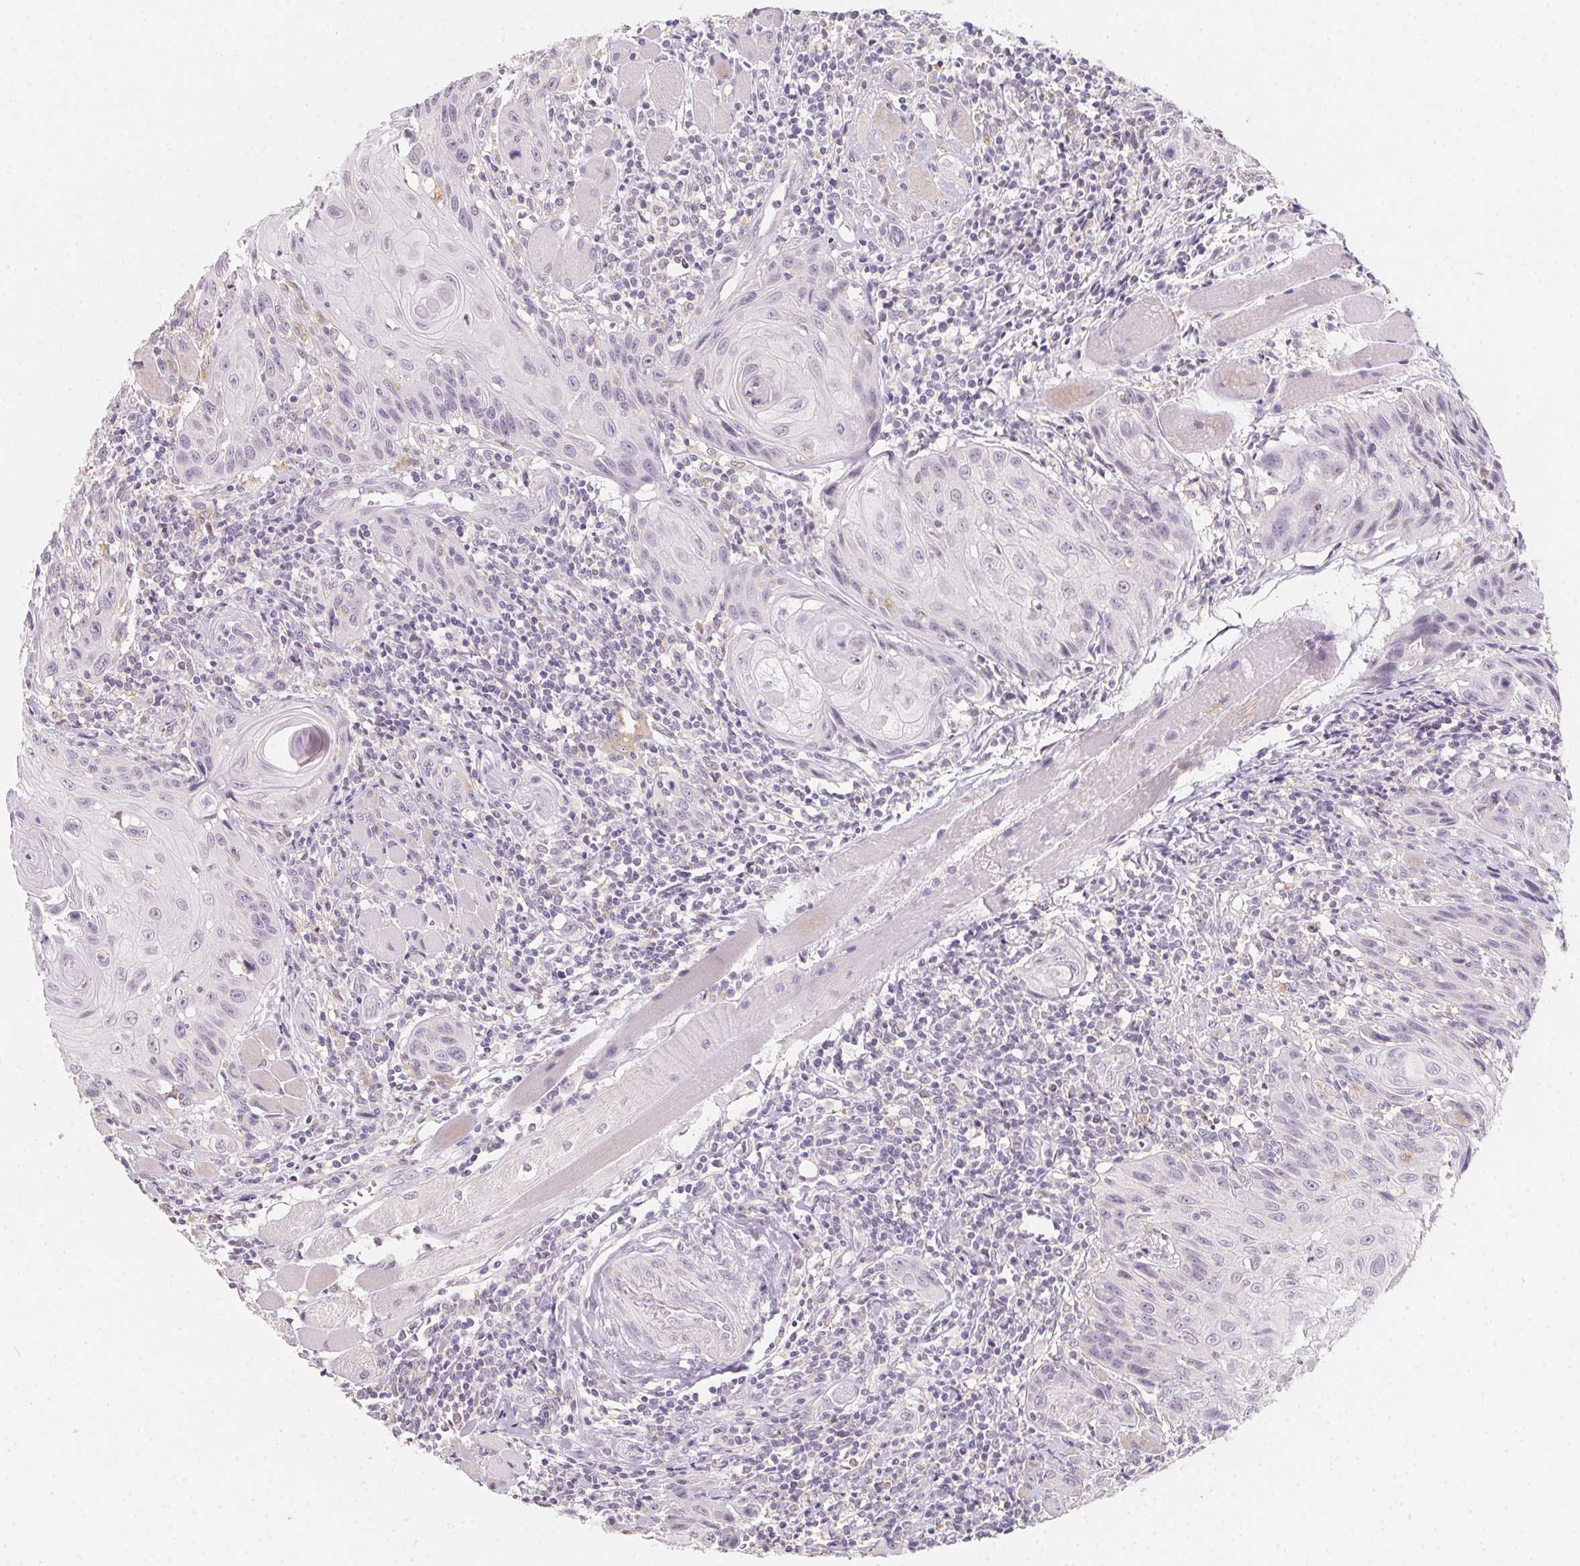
{"staining": {"intensity": "negative", "quantity": "none", "location": "none"}, "tissue": "head and neck cancer", "cell_type": "Tumor cells", "image_type": "cancer", "snomed": [{"axis": "morphology", "description": "Squamous cell carcinoma, NOS"}, {"axis": "topography", "description": "Oral tissue"}, {"axis": "topography", "description": "Head-Neck"}], "caption": "A high-resolution photomicrograph shows IHC staining of head and neck cancer (squamous cell carcinoma), which reveals no significant staining in tumor cells. The staining is performed using DAB brown chromogen with nuclei counter-stained in using hematoxylin.", "gene": "SLC6A18", "patient": {"sex": "male", "age": 58}}